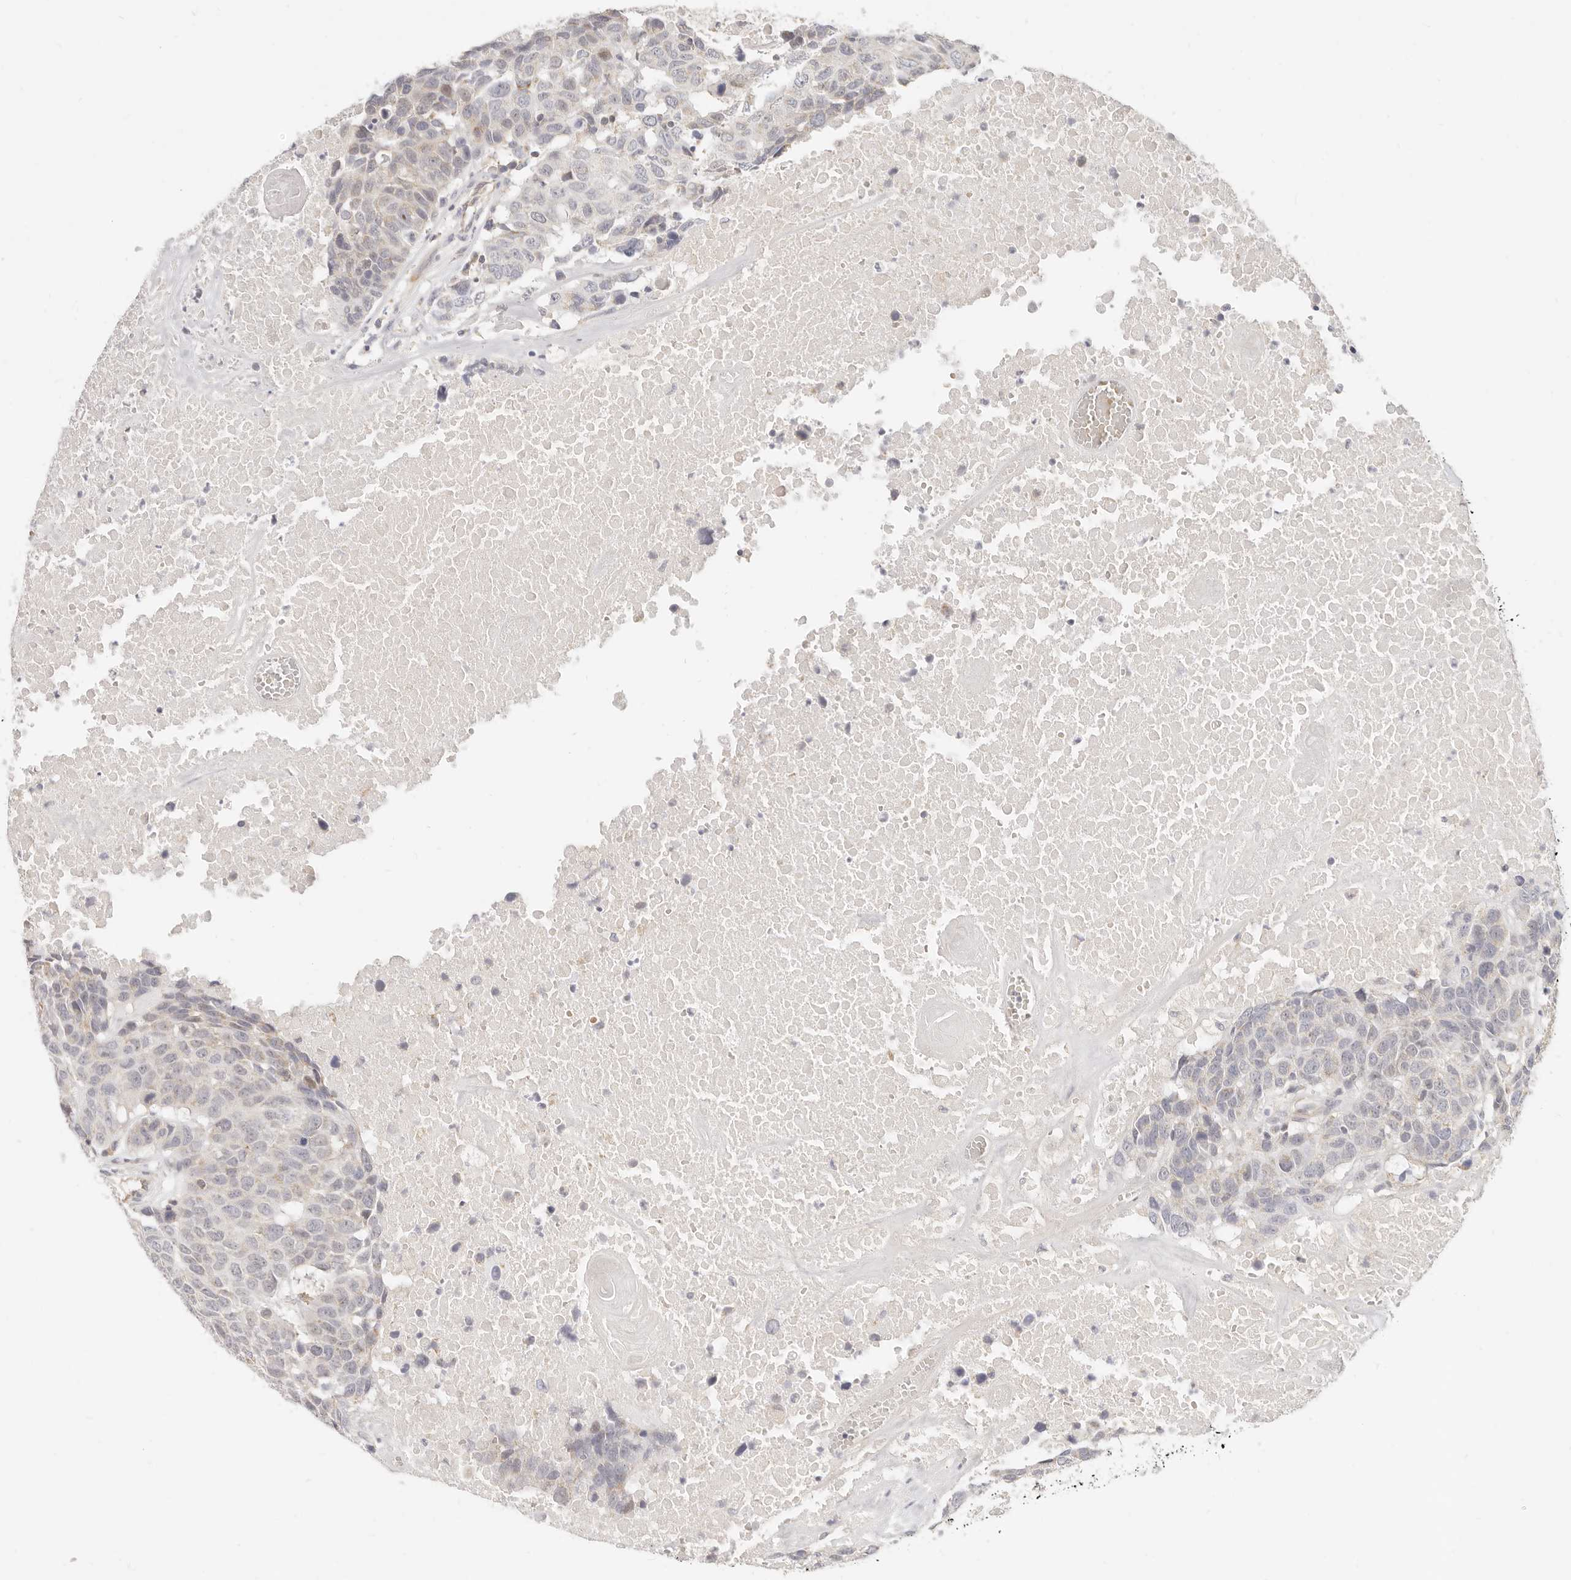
{"staining": {"intensity": "negative", "quantity": "none", "location": "none"}, "tissue": "head and neck cancer", "cell_type": "Tumor cells", "image_type": "cancer", "snomed": [{"axis": "morphology", "description": "Squamous cell carcinoma, NOS"}, {"axis": "topography", "description": "Head-Neck"}], "caption": "Immunohistochemistry of head and neck squamous cell carcinoma shows no positivity in tumor cells.", "gene": "LTB4R2", "patient": {"sex": "male", "age": 66}}